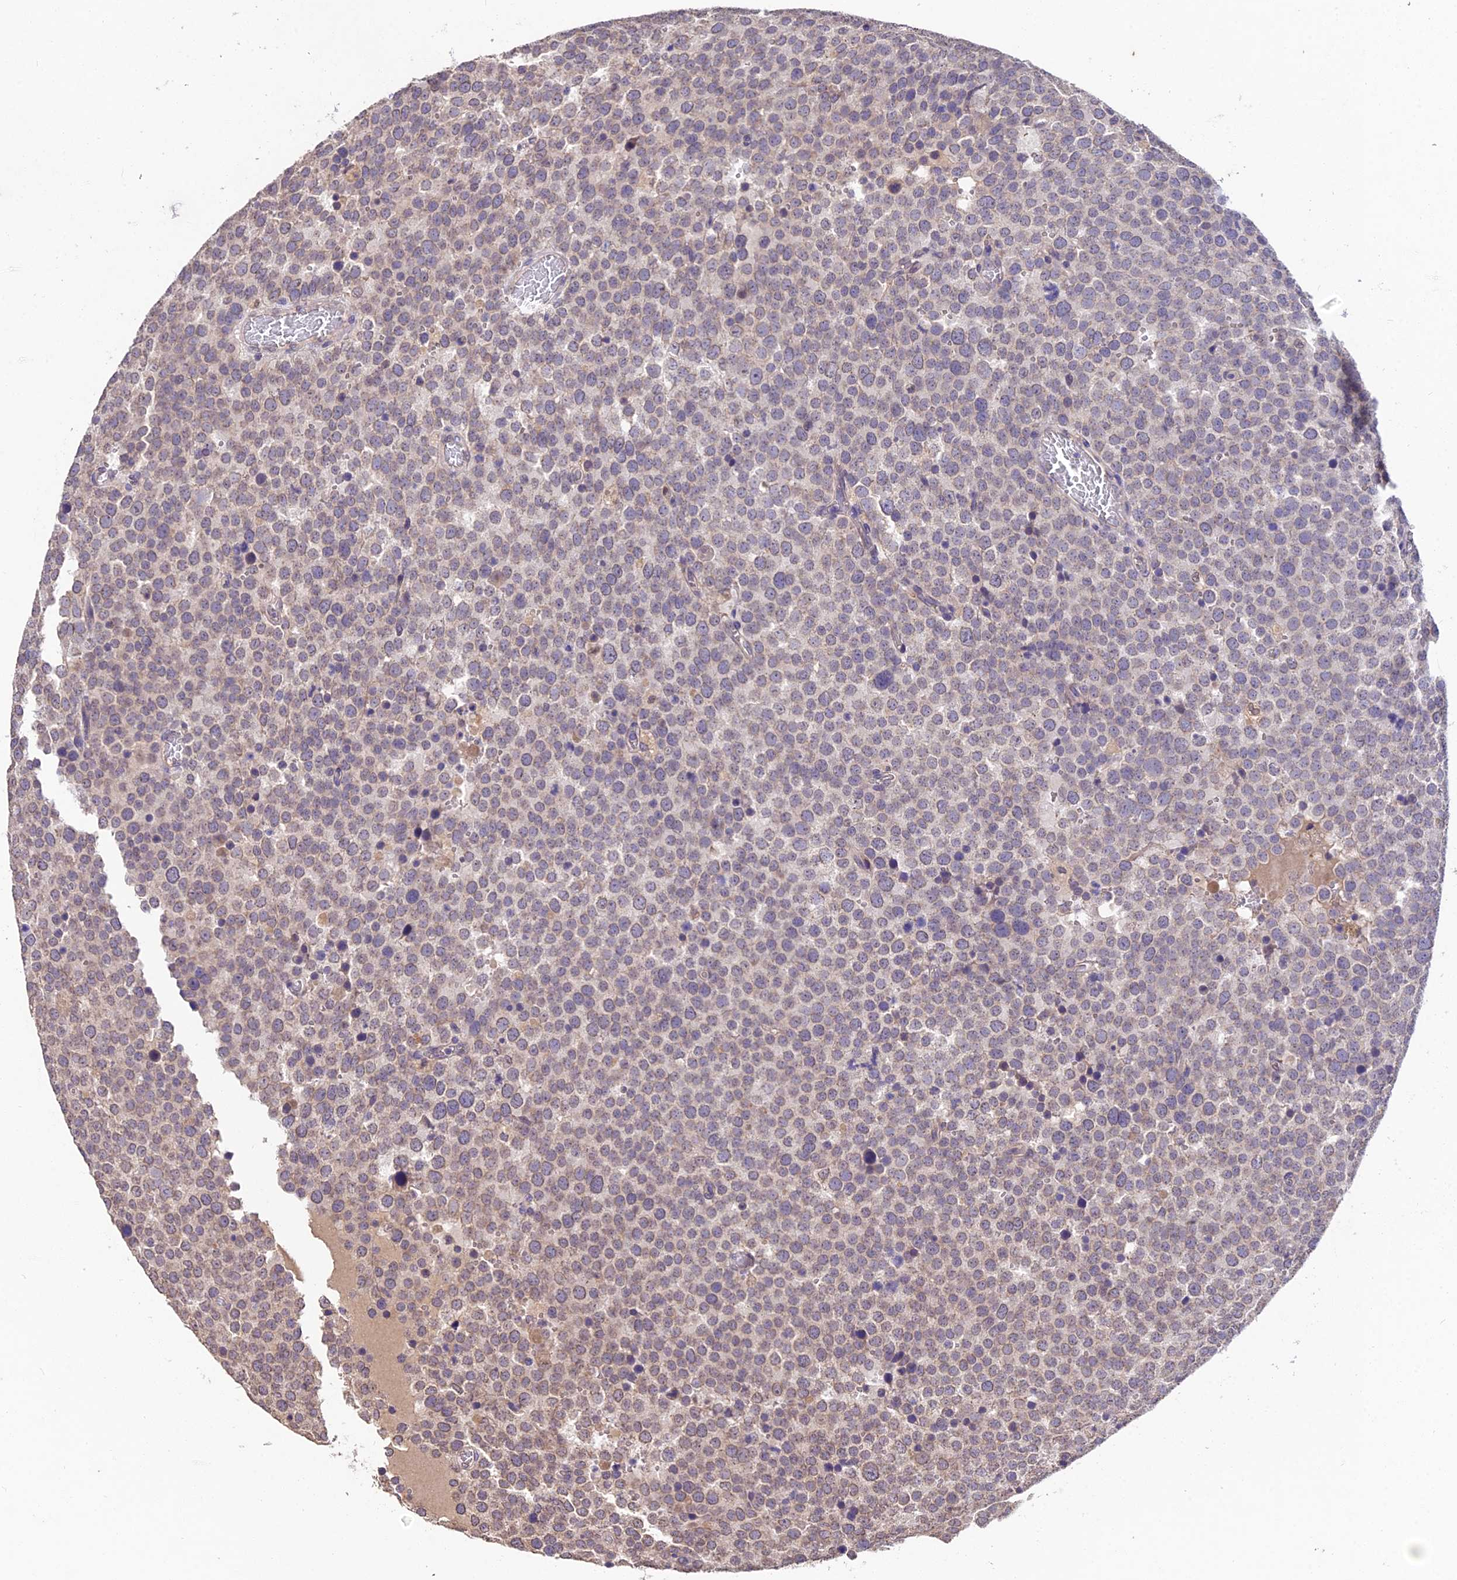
{"staining": {"intensity": "weak", "quantity": "25%-75%", "location": "cytoplasmic/membranous"}, "tissue": "testis cancer", "cell_type": "Tumor cells", "image_type": "cancer", "snomed": [{"axis": "morphology", "description": "Normal tissue, NOS"}, {"axis": "morphology", "description": "Seminoma, NOS"}, {"axis": "topography", "description": "Testis"}], "caption": "This is a histology image of immunohistochemistry staining of seminoma (testis), which shows weak staining in the cytoplasmic/membranous of tumor cells.", "gene": "PGK1", "patient": {"sex": "male", "age": 71}}